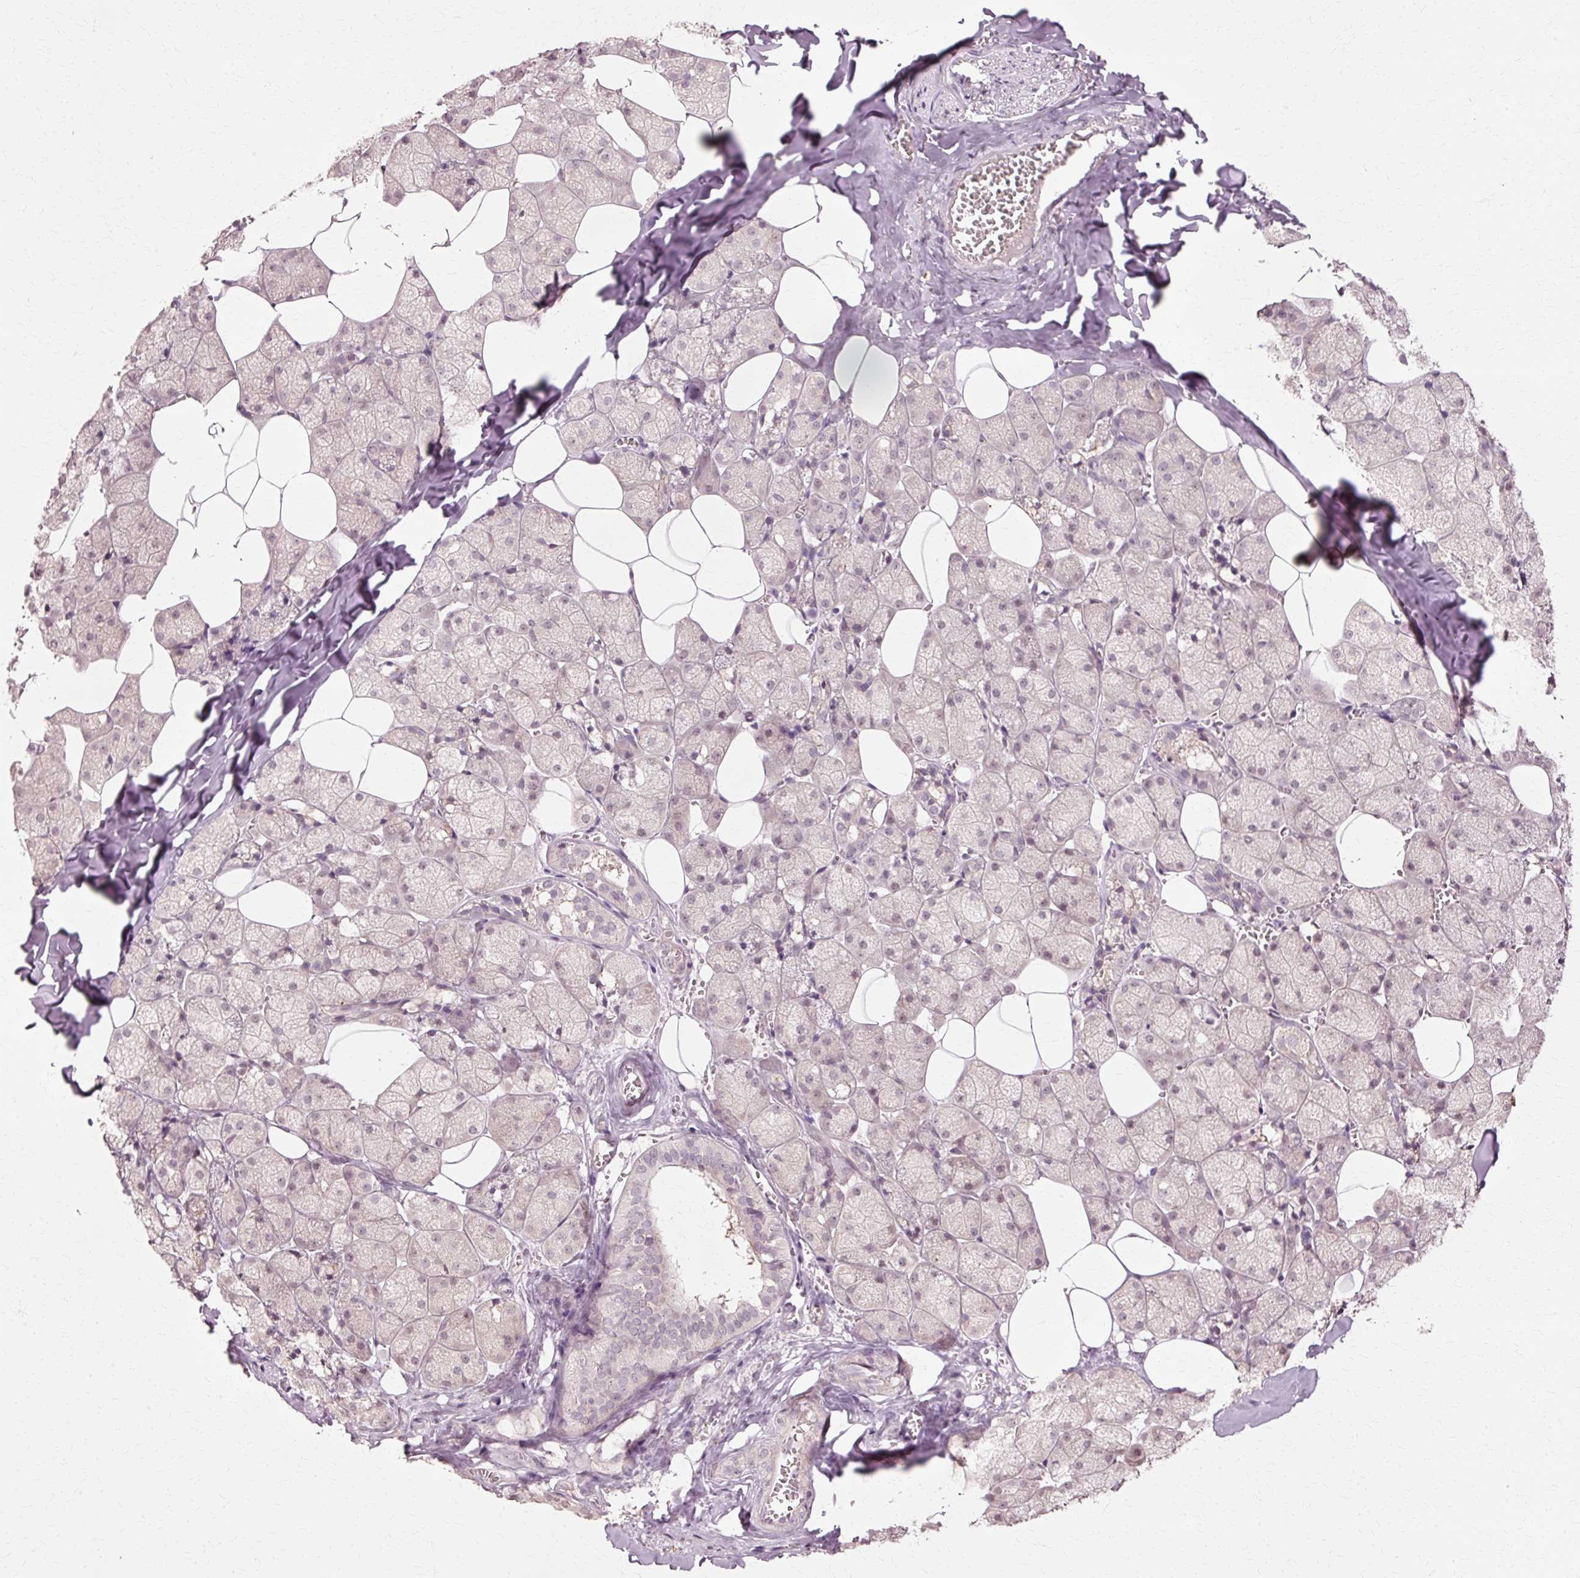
{"staining": {"intensity": "weak", "quantity": ">75%", "location": "cytoplasmic/membranous,nuclear"}, "tissue": "salivary gland", "cell_type": "Glandular cells", "image_type": "normal", "snomed": [{"axis": "morphology", "description": "Normal tissue, NOS"}, {"axis": "topography", "description": "Salivary gland"}, {"axis": "topography", "description": "Peripheral nerve tissue"}], "caption": "Weak cytoplasmic/membranous,nuclear protein expression is identified in about >75% of glandular cells in salivary gland.", "gene": "RGPD5", "patient": {"sex": "male", "age": 38}}